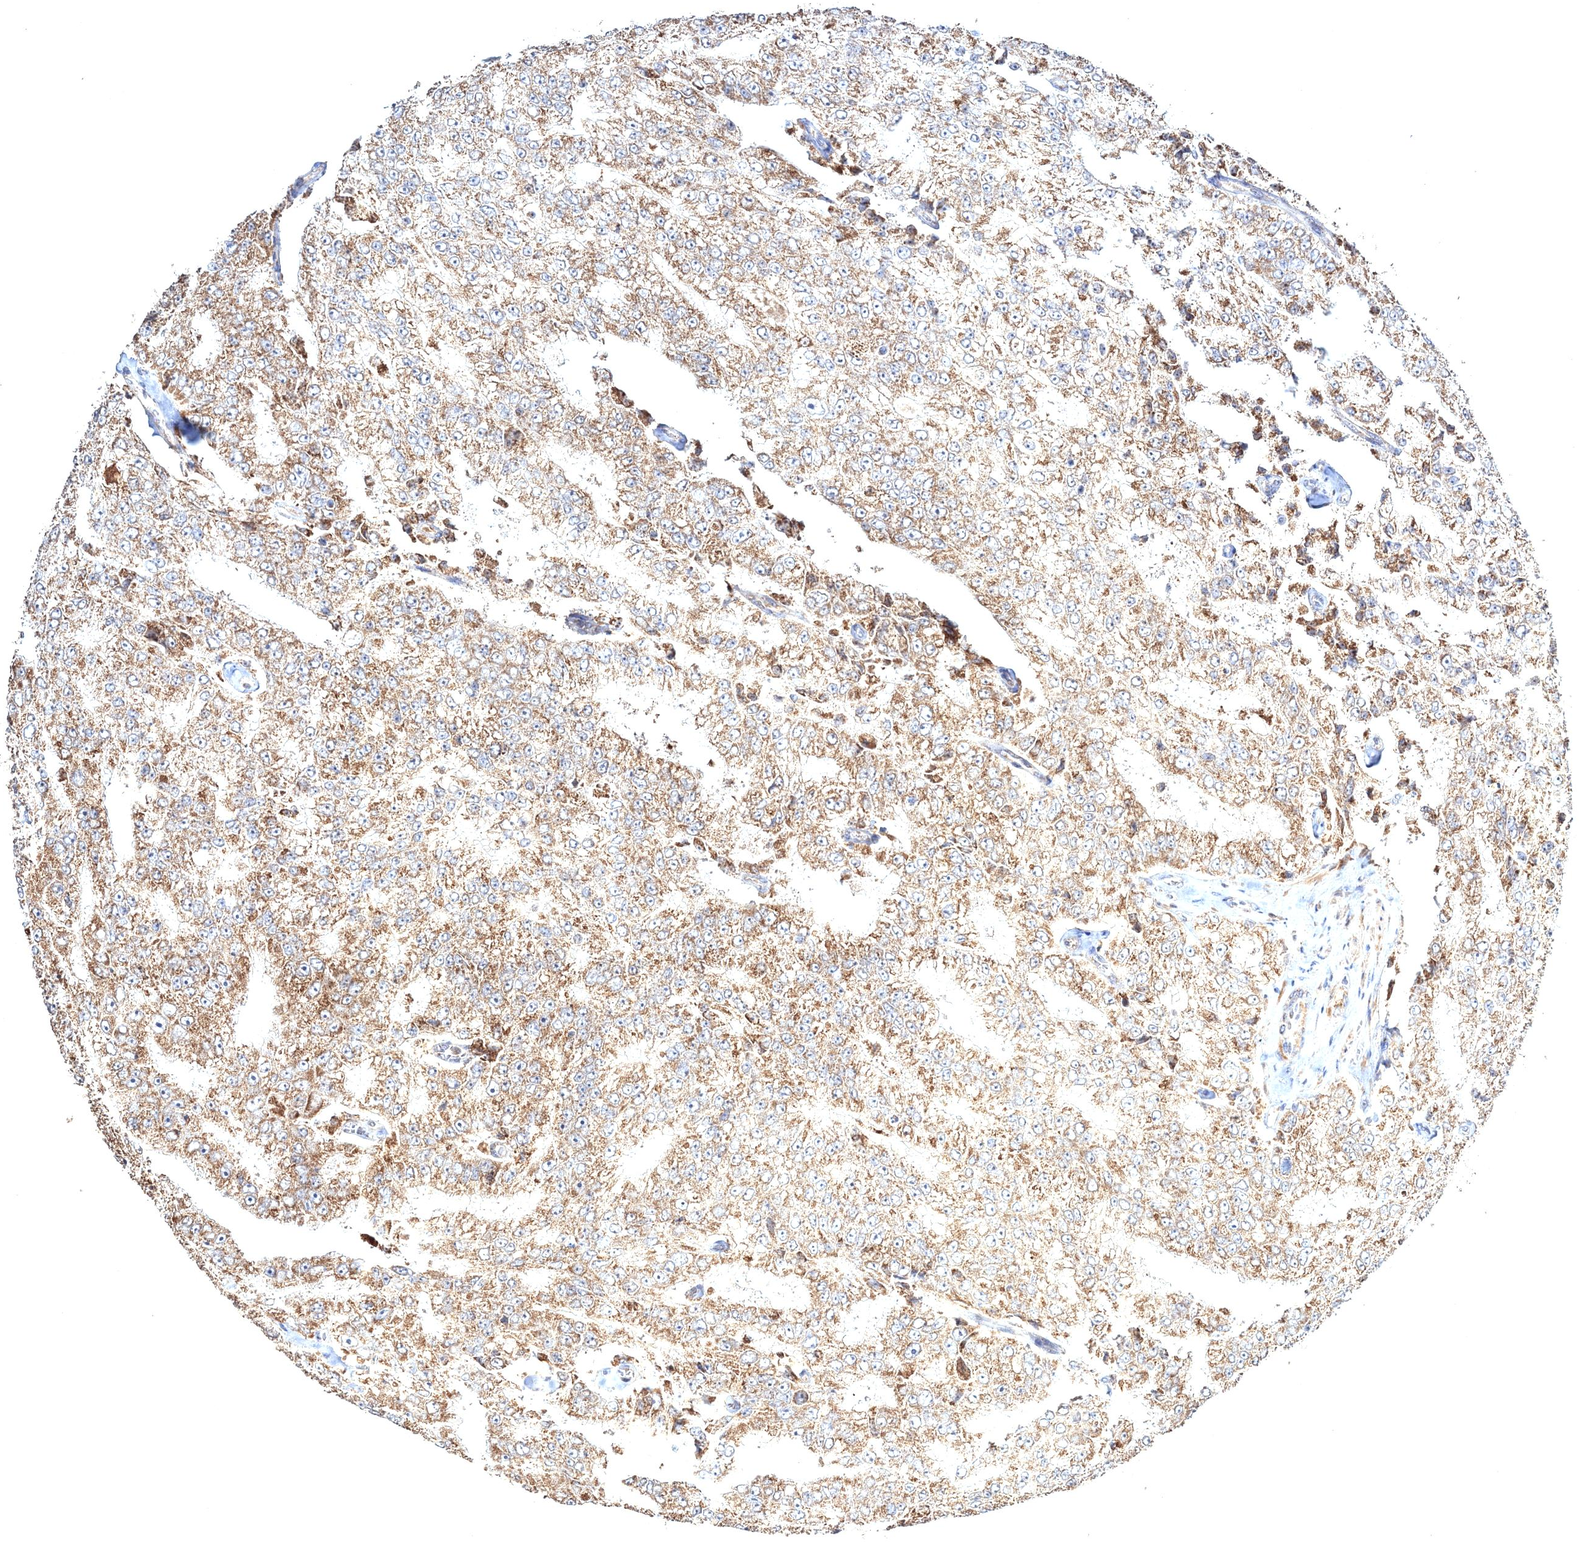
{"staining": {"intensity": "moderate", "quantity": ">75%", "location": "cytoplasmic/membranous"}, "tissue": "prostate cancer", "cell_type": "Tumor cells", "image_type": "cancer", "snomed": [{"axis": "morphology", "description": "Adenocarcinoma, High grade"}, {"axis": "topography", "description": "Prostate"}], "caption": "The histopathology image shows staining of prostate cancer (adenocarcinoma (high-grade)), revealing moderate cytoplasmic/membranous protein expression (brown color) within tumor cells.", "gene": "PEX13", "patient": {"sex": "male", "age": 58}}